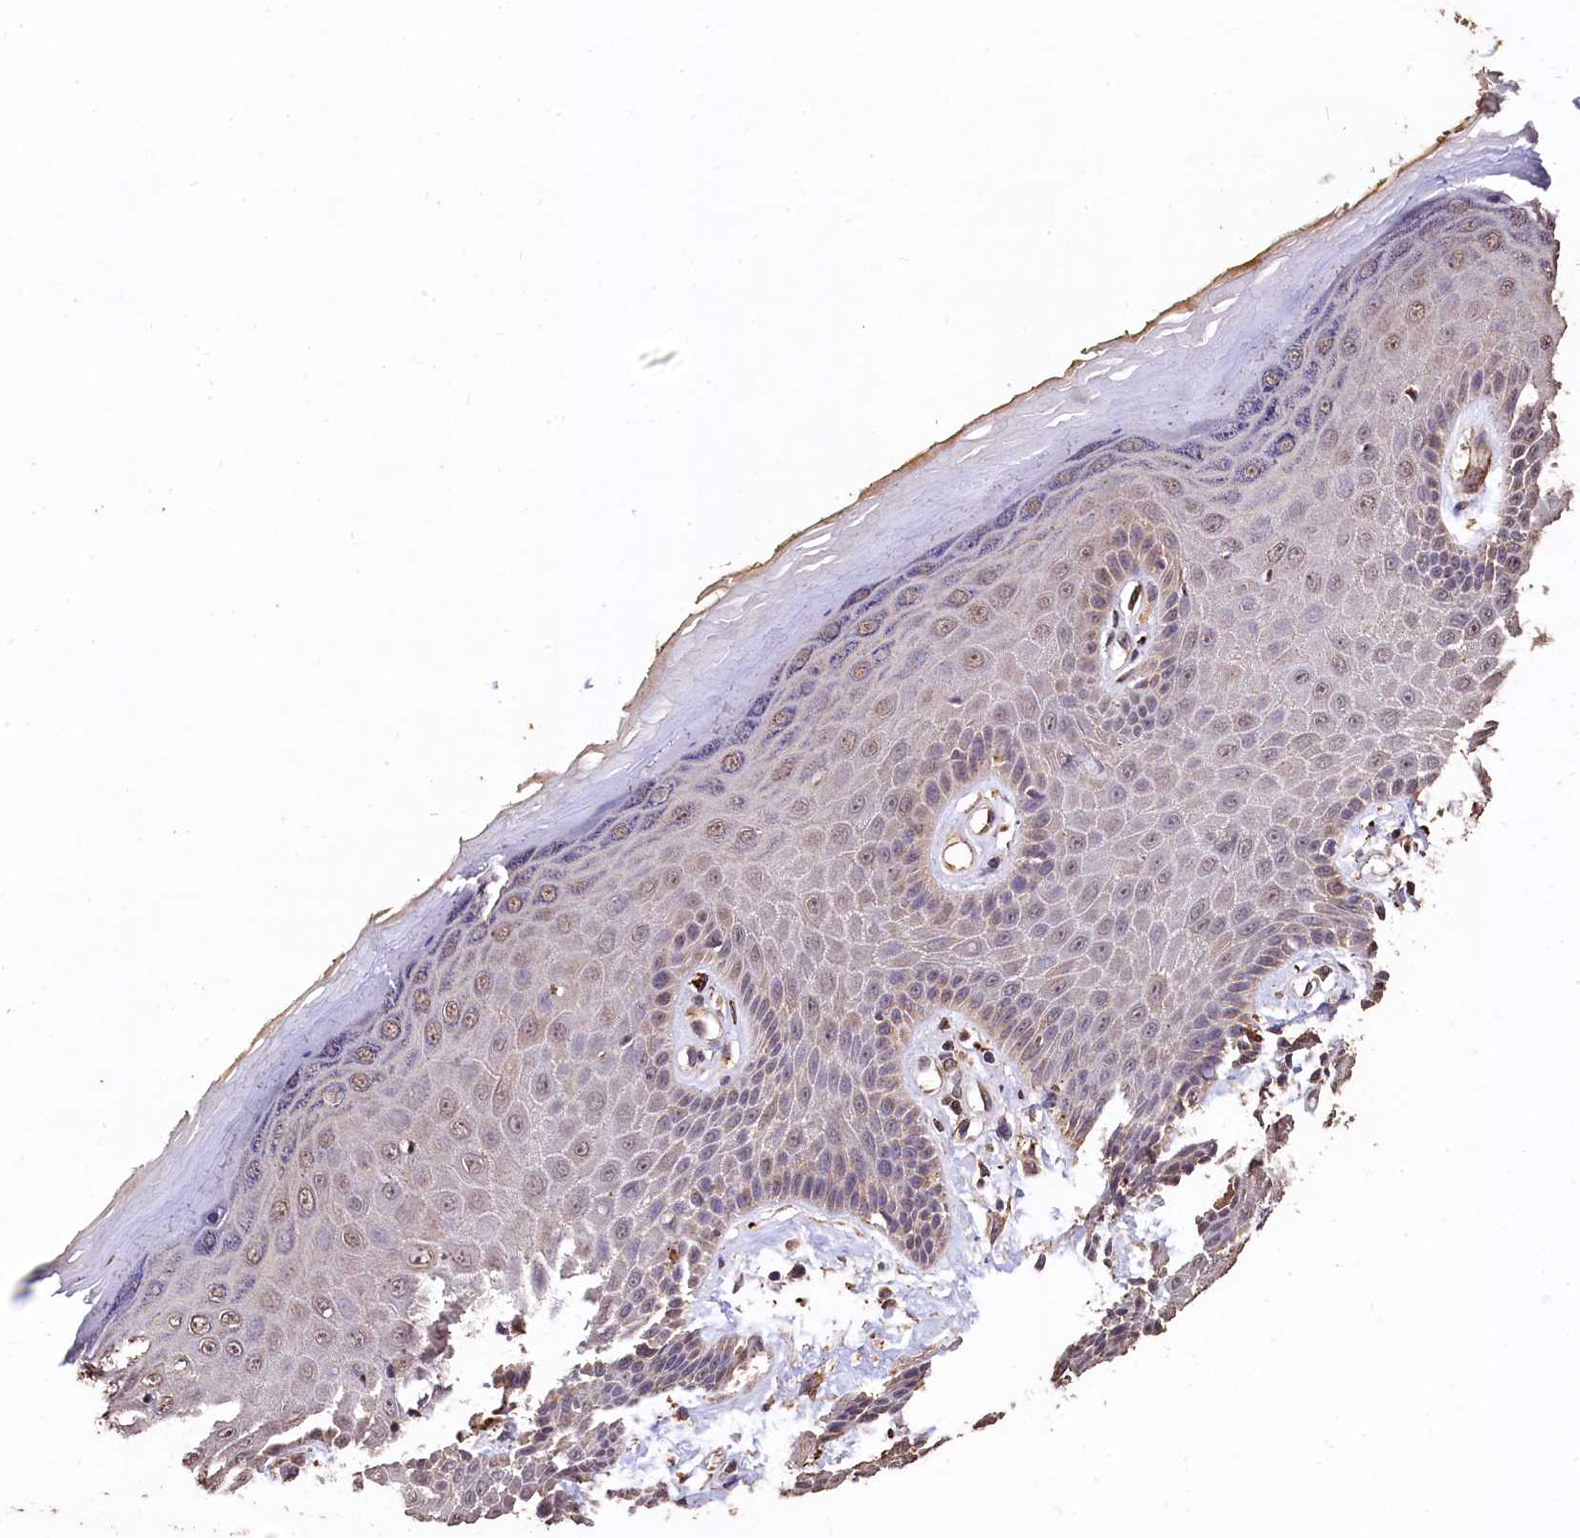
{"staining": {"intensity": "moderate", "quantity": "25%-75%", "location": "cytoplasmic/membranous,nuclear"}, "tissue": "skin", "cell_type": "Epidermal cells", "image_type": "normal", "snomed": [{"axis": "morphology", "description": "Normal tissue, NOS"}, {"axis": "topography", "description": "Anal"}], "caption": "Moderate cytoplasmic/membranous,nuclear staining for a protein is present in about 25%-75% of epidermal cells of unremarkable skin using immunohistochemistry (IHC).", "gene": "LSM4", "patient": {"sex": "male", "age": 78}}